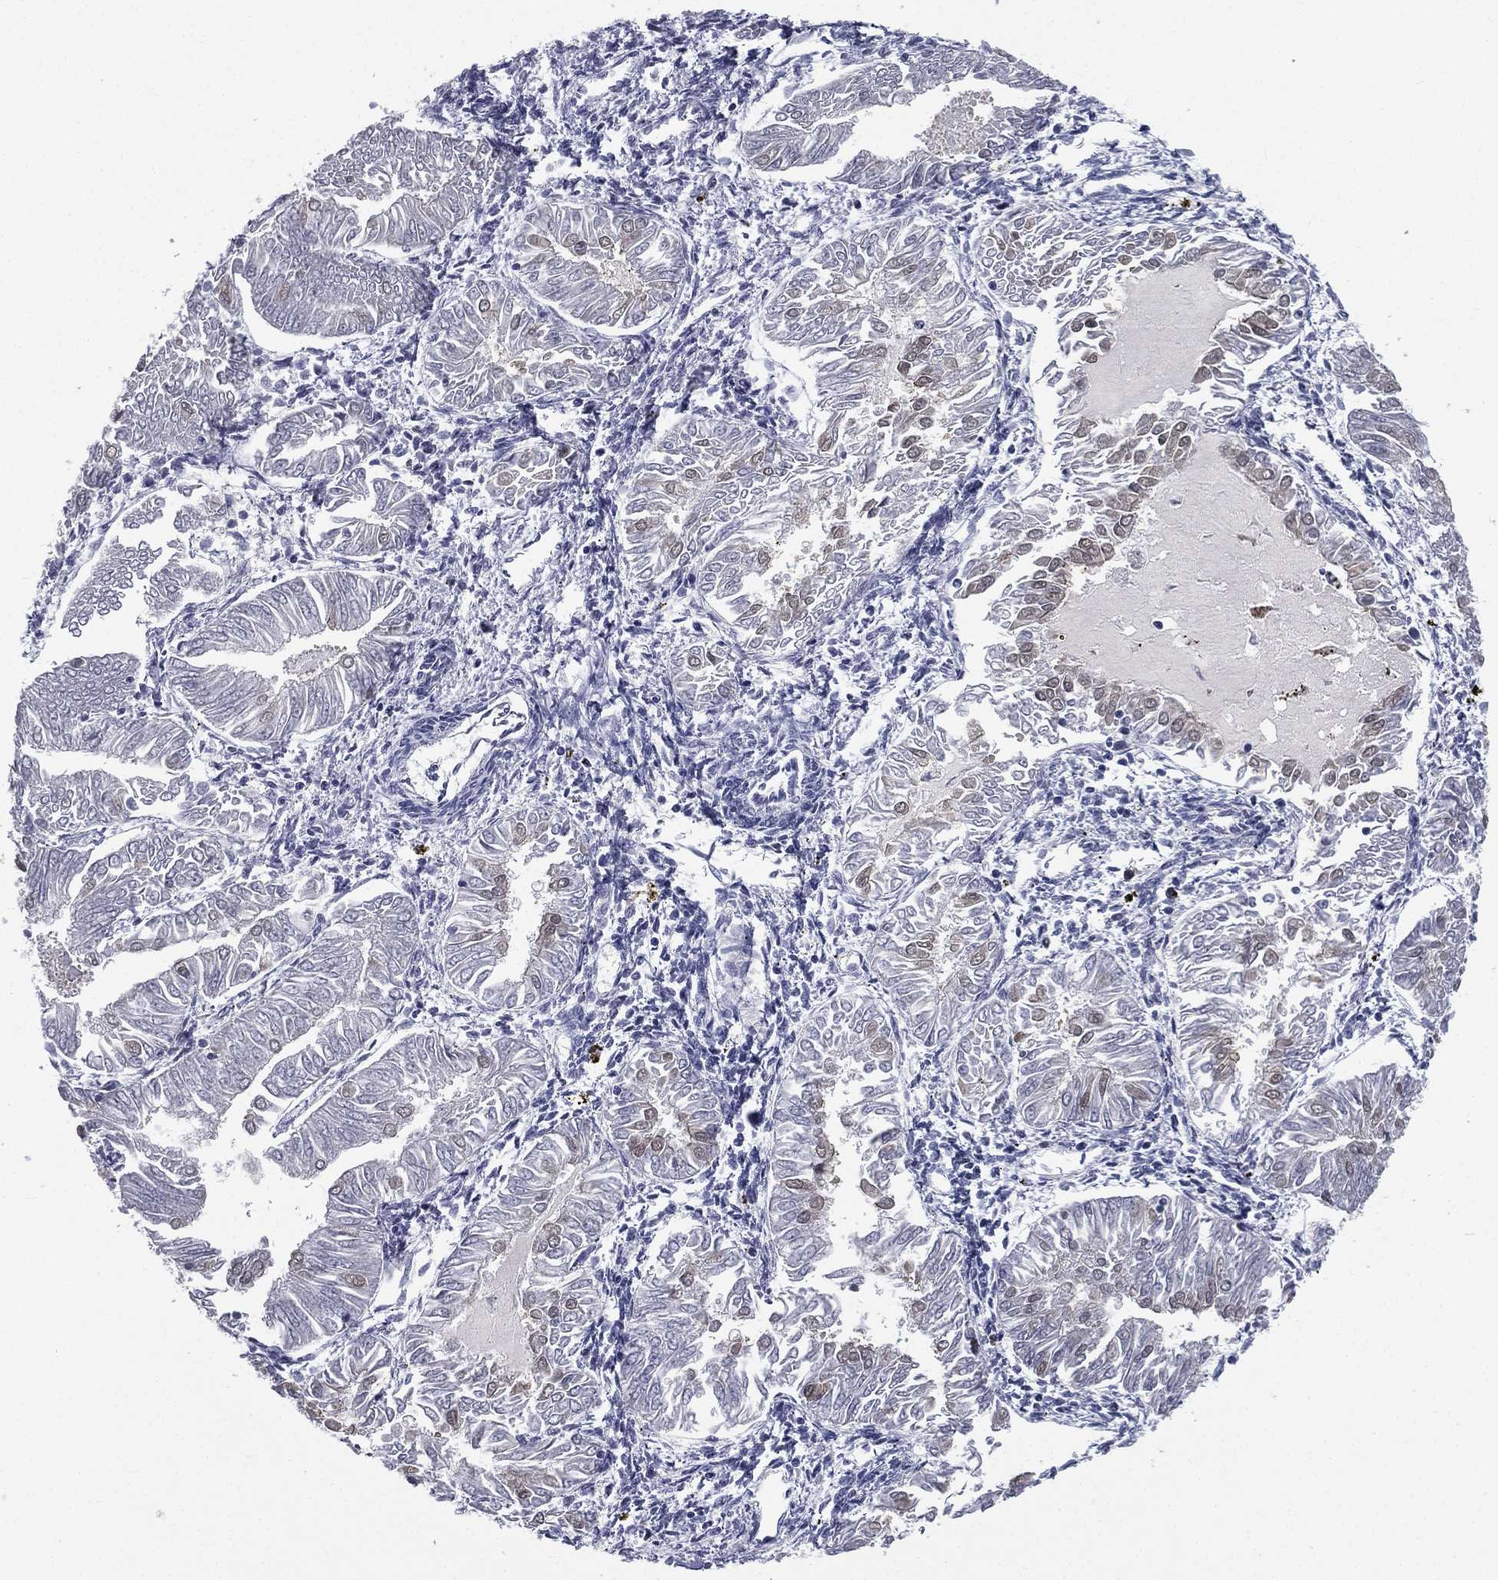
{"staining": {"intensity": "negative", "quantity": "none", "location": "none"}, "tissue": "endometrial cancer", "cell_type": "Tumor cells", "image_type": "cancer", "snomed": [{"axis": "morphology", "description": "Adenocarcinoma, NOS"}, {"axis": "topography", "description": "Endometrium"}], "caption": "The micrograph demonstrates no significant expression in tumor cells of endometrial cancer.", "gene": "IFT27", "patient": {"sex": "female", "age": 53}}